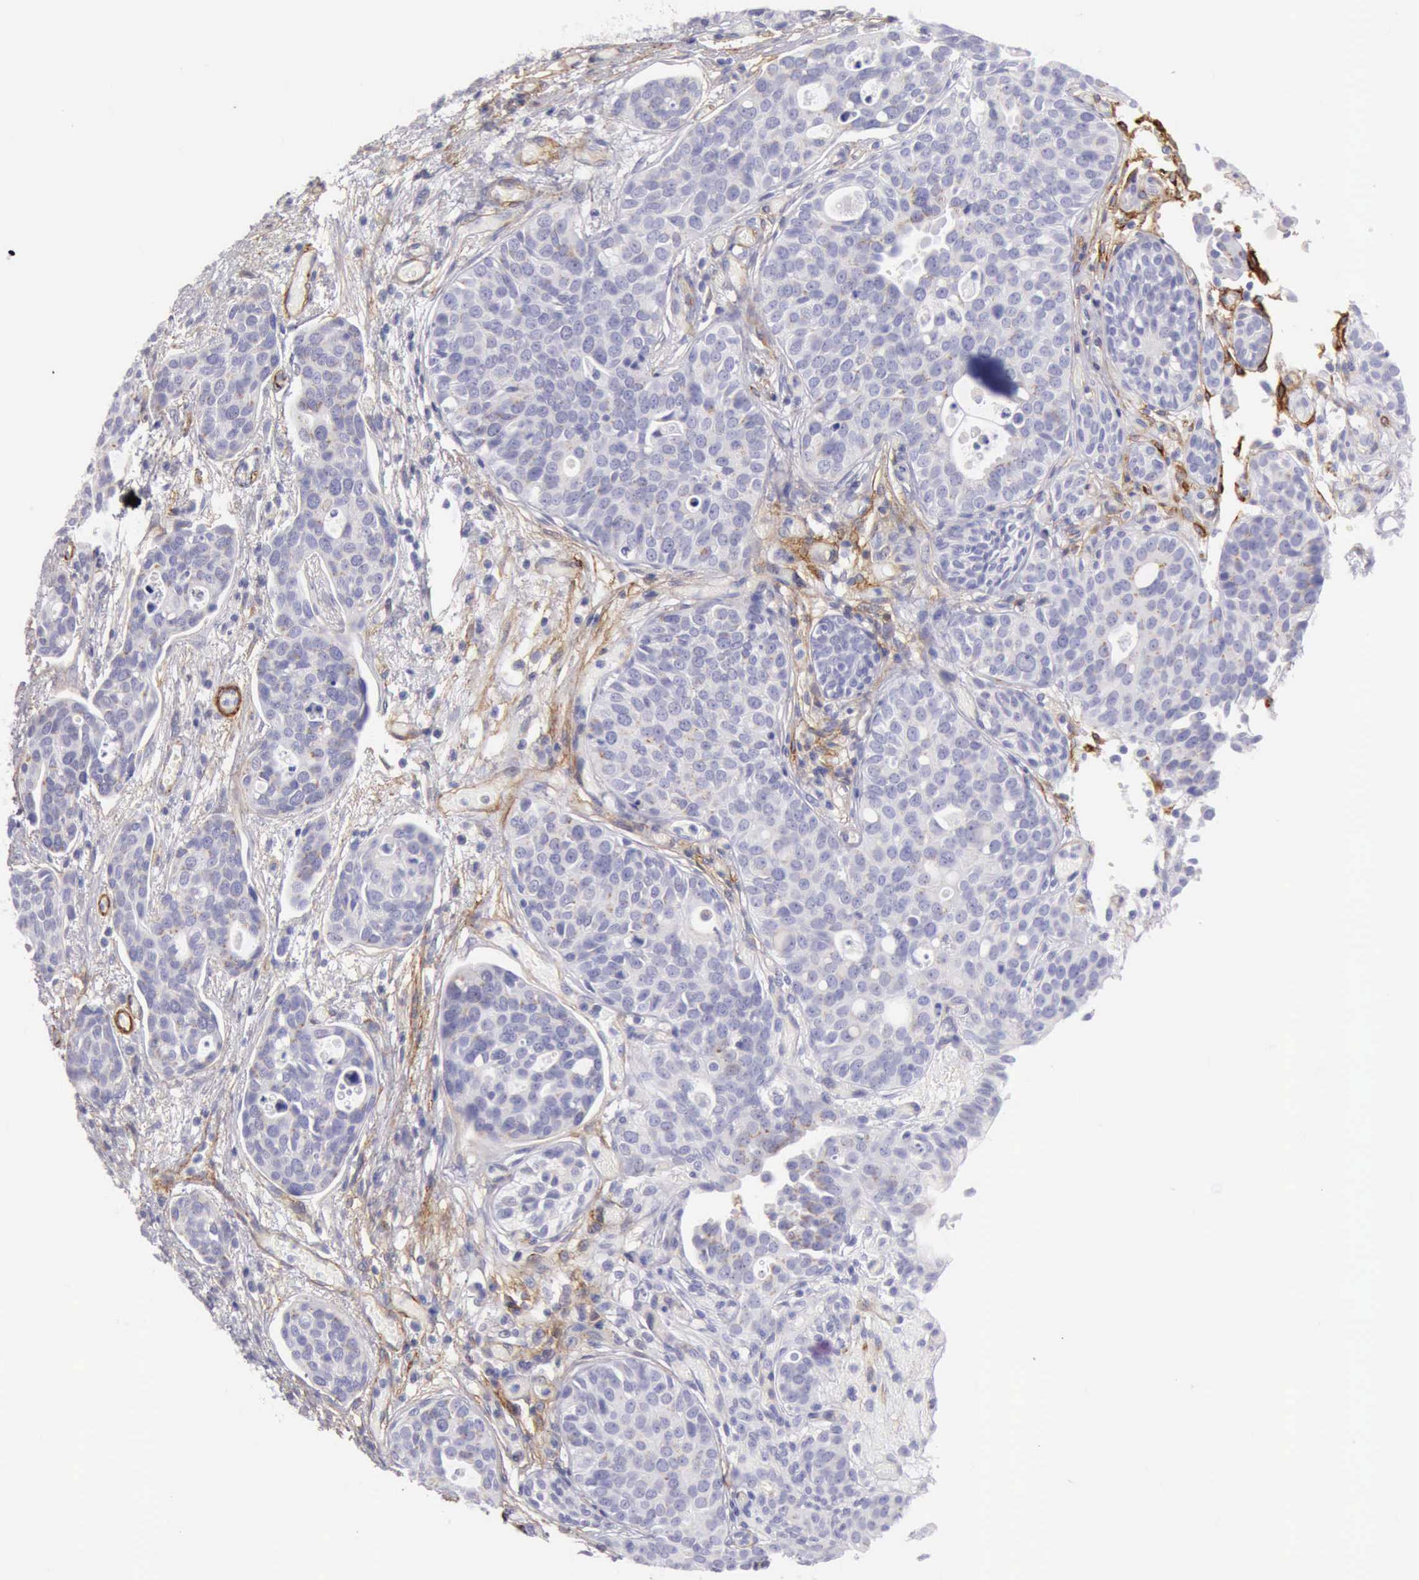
{"staining": {"intensity": "negative", "quantity": "none", "location": "none"}, "tissue": "urothelial cancer", "cell_type": "Tumor cells", "image_type": "cancer", "snomed": [{"axis": "morphology", "description": "Urothelial carcinoma, High grade"}, {"axis": "topography", "description": "Urinary bladder"}], "caption": "IHC histopathology image of urothelial cancer stained for a protein (brown), which exhibits no expression in tumor cells.", "gene": "AOC3", "patient": {"sex": "male", "age": 78}}